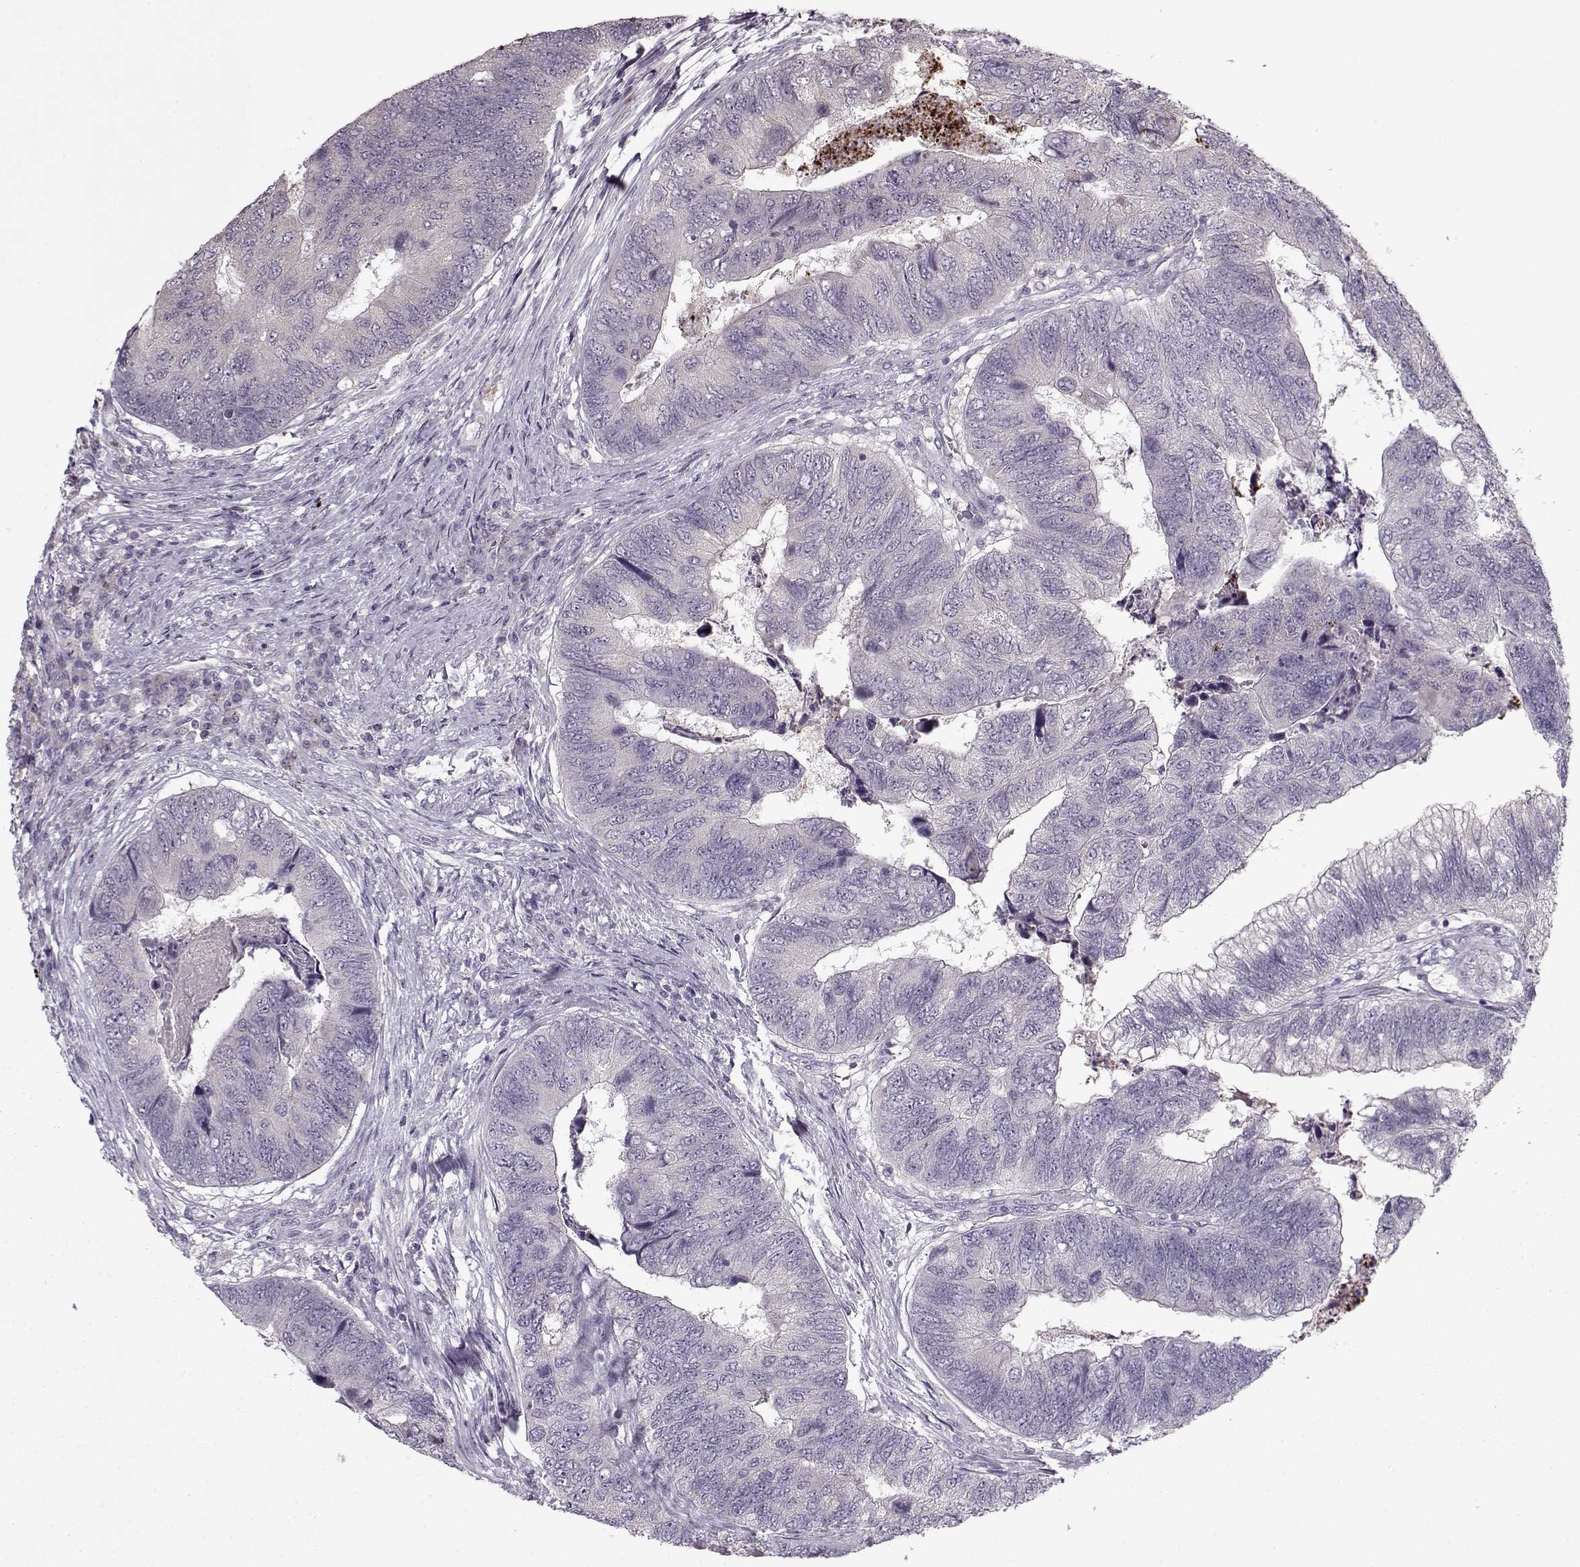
{"staining": {"intensity": "weak", "quantity": "25%-75%", "location": "cytoplasmic/membranous"}, "tissue": "colorectal cancer", "cell_type": "Tumor cells", "image_type": "cancer", "snomed": [{"axis": "morphology", "description": "Adenocarcinoma, NOS"}, {"axis": "topography", "description": "Colon"}], "caption": "Immunohistochemistry (DAB (3,3'-diaminobenzidine)) staining of colorectal cancer (adenocarcinoma) demonstrates weak cytoplasmic/membranous protein staining in about 25%-75% of tumor cells. The staining was performed using DAB, with brown indicating positive protein expression. Nuclei are stained blue with hematoxylin.", "gene": "ACOT11", "patient": {"sex": "female", "age": 67}}